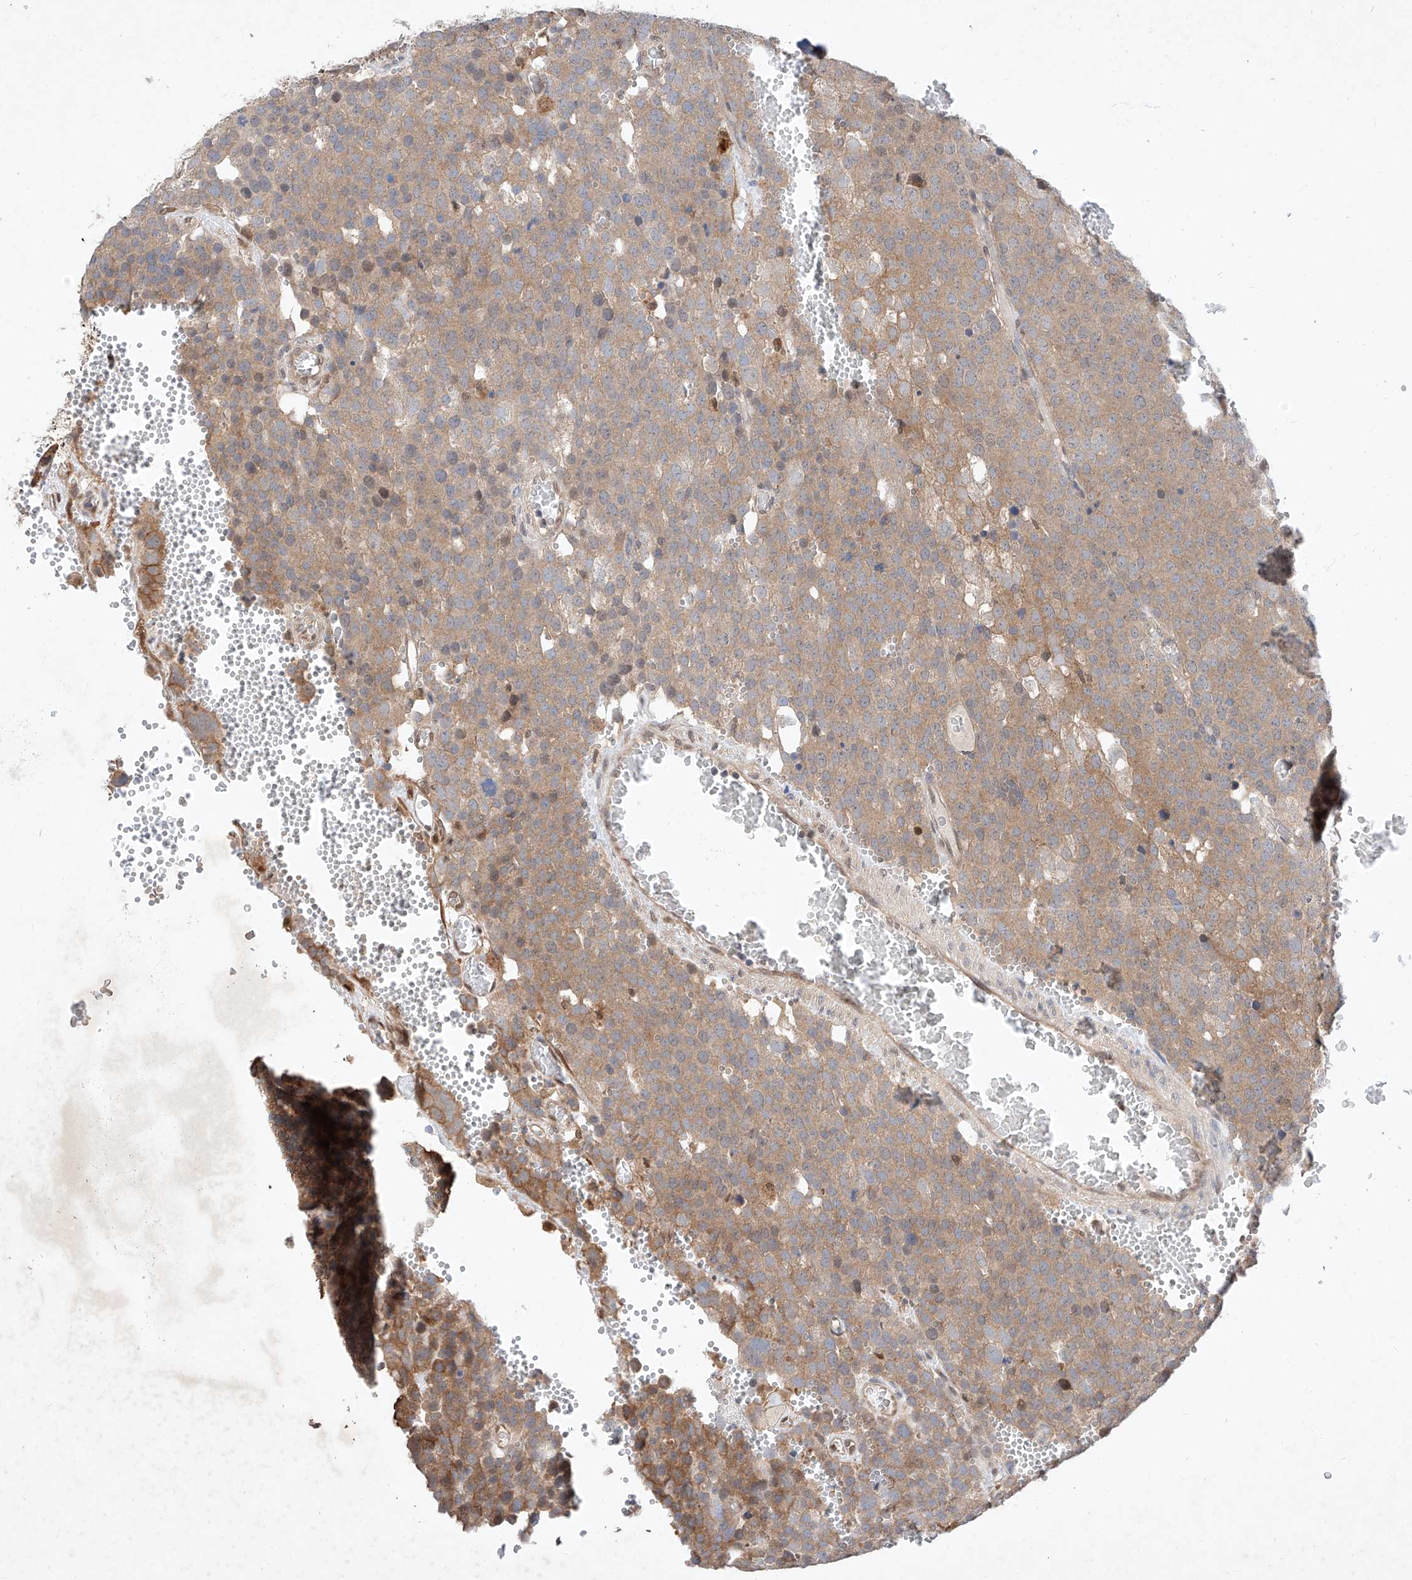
{"staining": {"intensity": "moderate", "quantity": ">75%", "location": "cytoplasmic/membranous"}, "tissue": "testis cancer", "cell_type": "Tumor cells", "image_type": "cancer", "snomed": [{"axis": "morphology", "description": "Seminoma, NOS"}, {"axis": "topography", "description": "Testis"}], "caption": "Immunohistochemistry (IHC) (DAB) staining of human testis cancer shows moderate cytoplasmic/membranous protein staining in approximately >75% of tumor cells. (brown staining indicates protein expression, while blue staining denotes nuclei).", "gene": "ZSCAN4", "patient": {"sex": "male", "age": 71}}